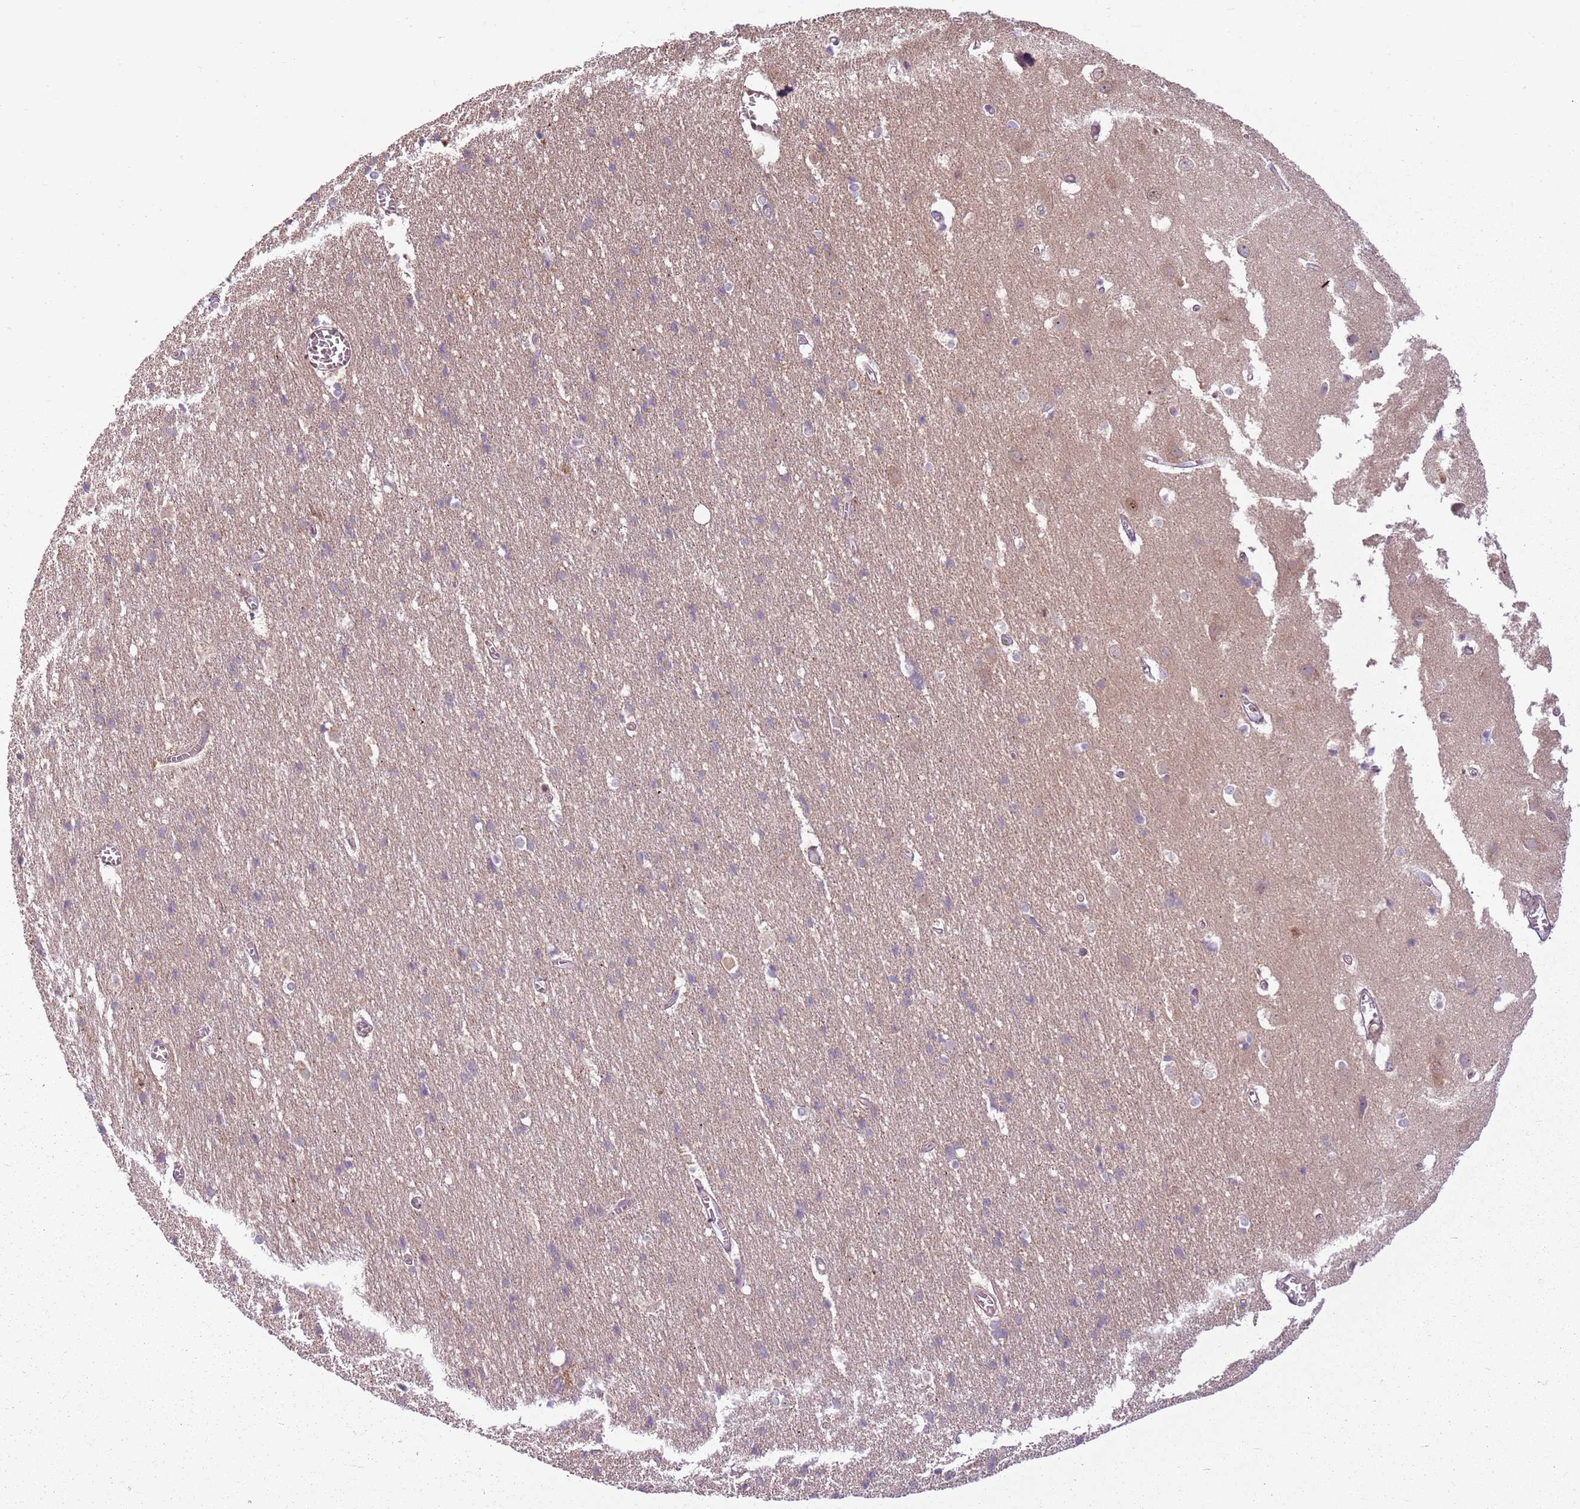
{"staining": {"intensity": "weak", "quantity": ">75%", "location": "cytoplasmic/membranous"}, "tissue": "cerebral cortex", "cell_type": "Endothelial cells", "image_type": "normal", "snomed": [{"axis": "morphology", "description": "Normal tissue, NOS"}, {"axis": "topography", "description": "Cerebral cortex"}], "caption": "This photomicrograph displays immunohistochemistry staining of normal cerebral cortex, with low weak cytoplasmic/membranous expression in approximately >75% of endothelial cells.", "gene": "RPL21", "patient": {"sex": "male", "age": 54}}